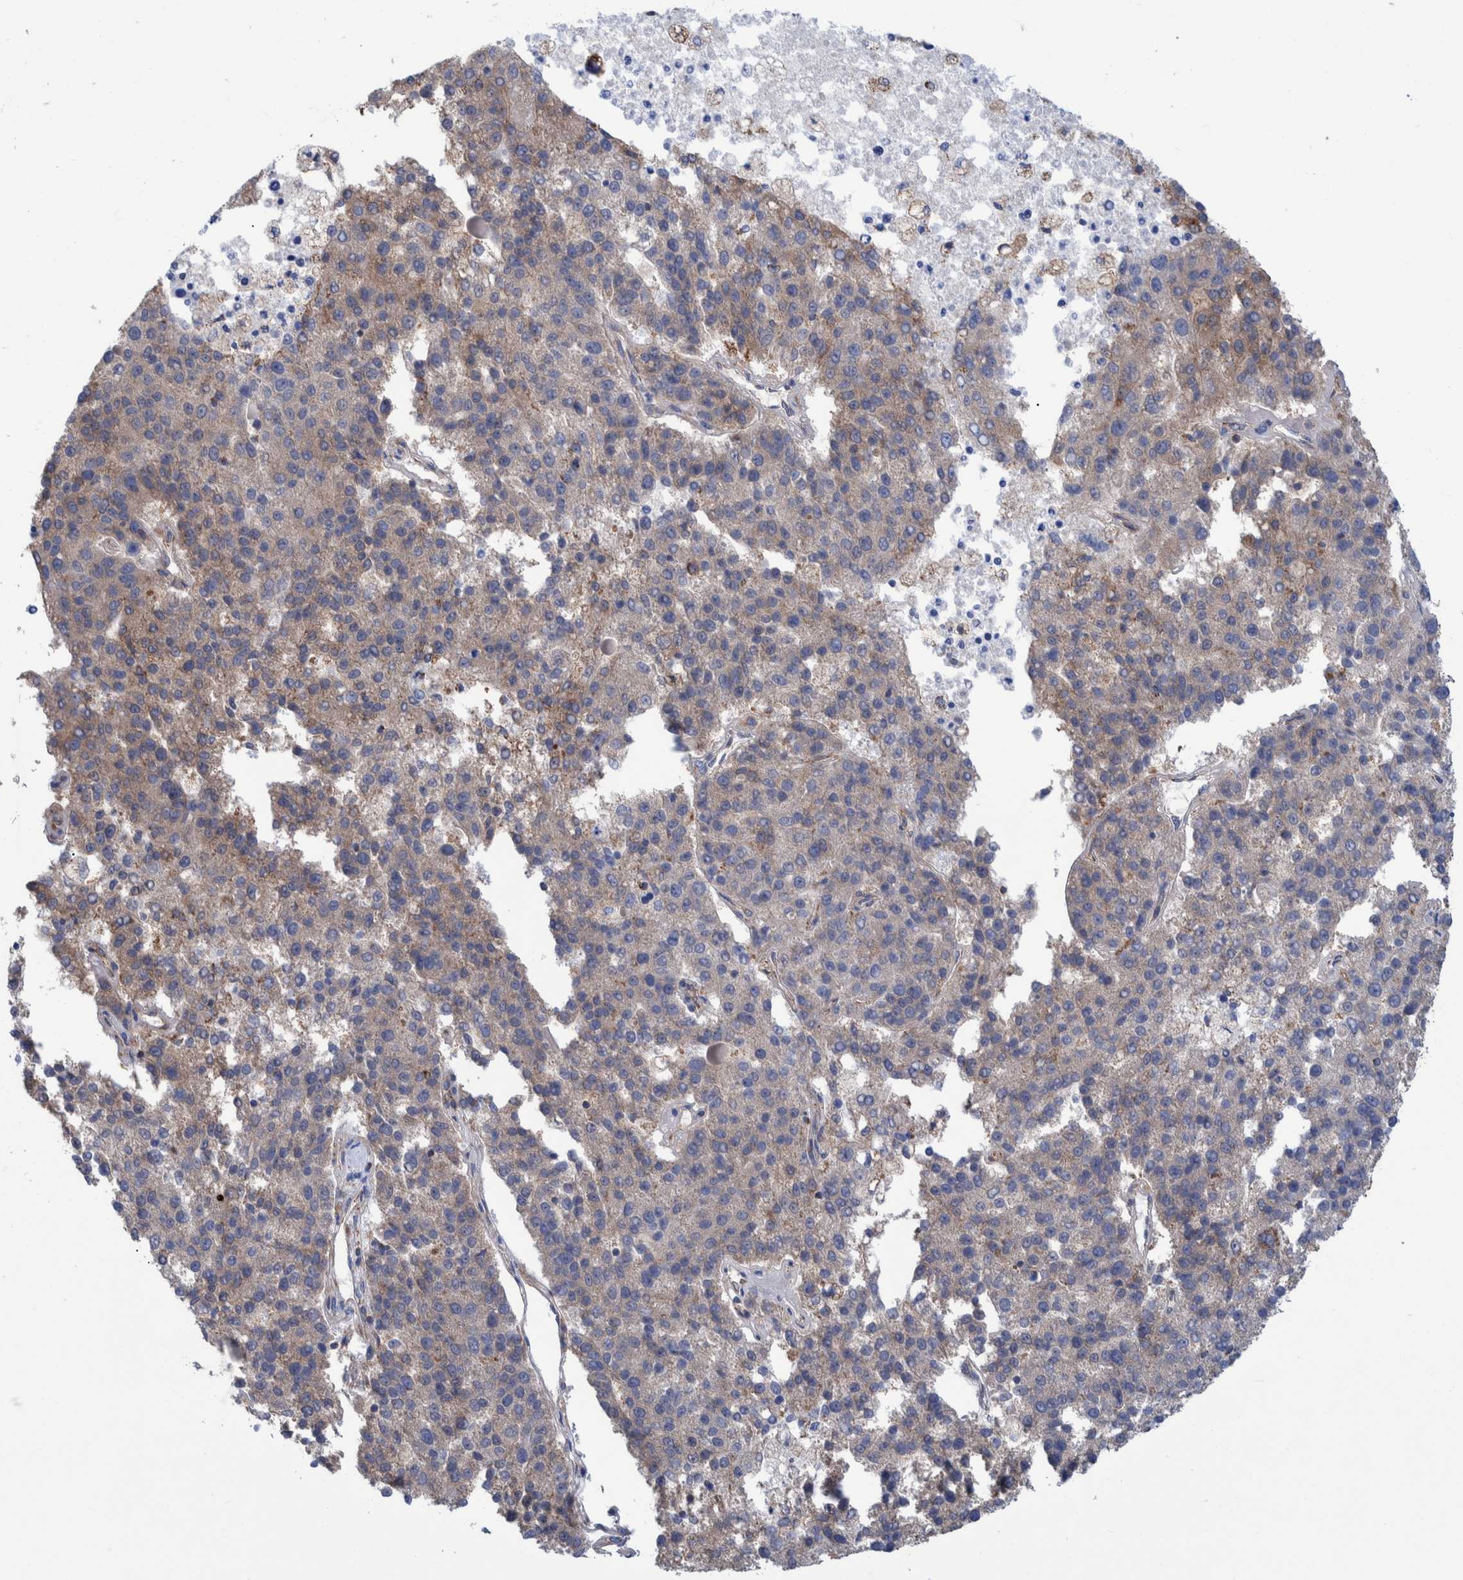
{"staining": {"intensity": "weak", "quantity": ">75%", "location": "cytoplasmic/membranous"}, "tissue": "pancreatic cancer", "cell_type": "Tumor cells", "image_type": "cancer", "snomed": [{"axis": "morphology", "description": "Adenocarcinoma, NOS"}, {"axis": "topography", "description": "Pancreas"}], "caption": "Weak cytoplasmic/membranous positivity for a protein is seen in approximately >75% of tumor cells of pancreatic cancer using IHC.", "gene": "DECR1", "patient": {"sex": "female", "age": 61}}